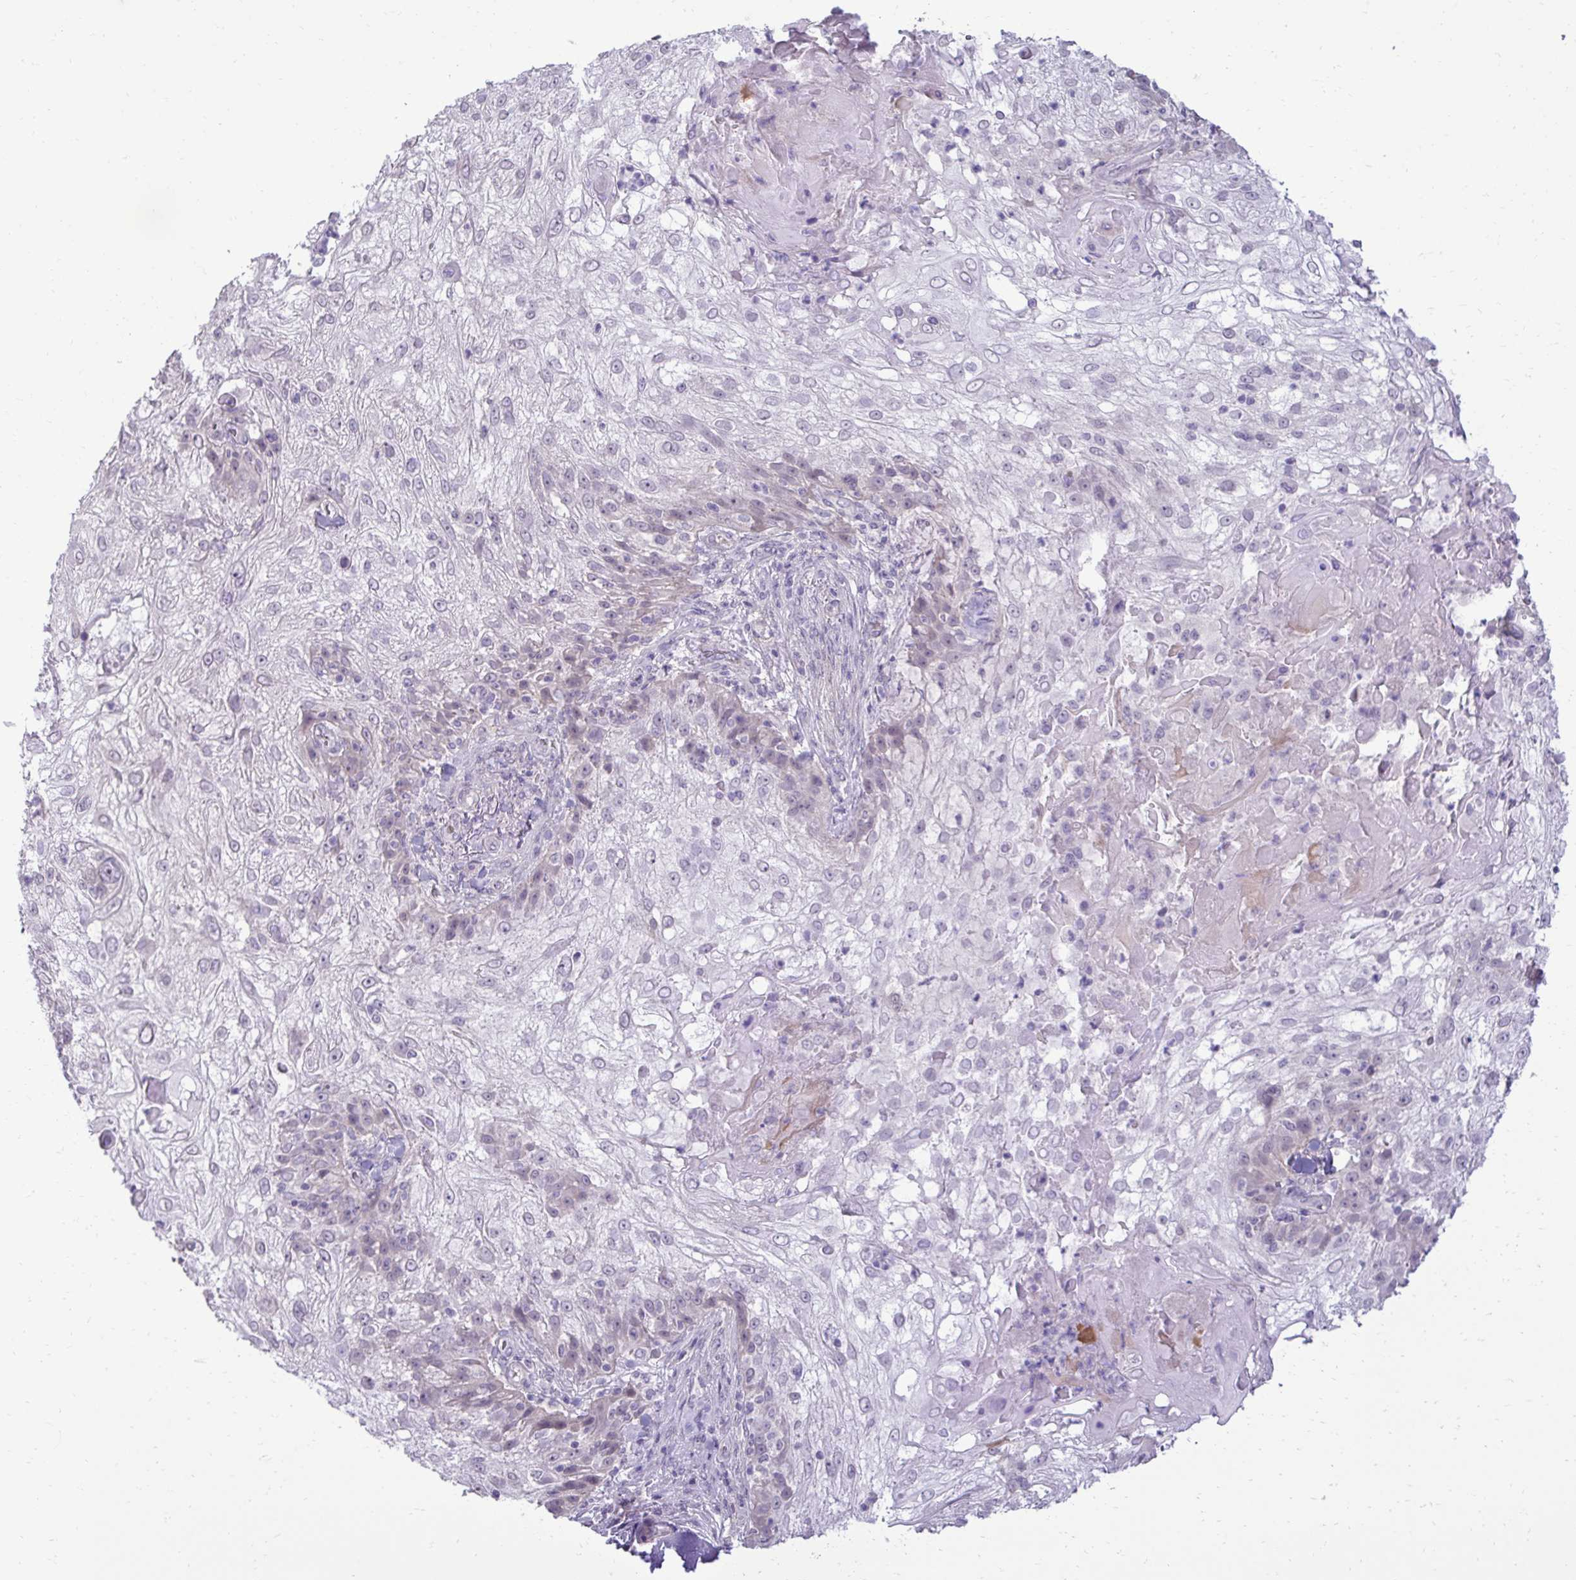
{"staining": {"intensity": "negative", "quantity": "none", "location": "none"}, "tissue": "skin cancer", "cell_type": "Tumor cells", "image_type": "cancer", "snomed": [{"axis": "morphology", "description": "Normal tissue, NOS"}, {"axis": "morphology", "description": "Squamous cell carcinoma, NOS"}, {"axis": "topography", "description": "Skin"}], "caption": "A photomicrograph of skin cancer (squamous cell carcinoma) stained for a protein exhibits no brown staining in tumor cells.", "gene": "SLC30A3", "patient": {"sex": "female", "age": 83}}